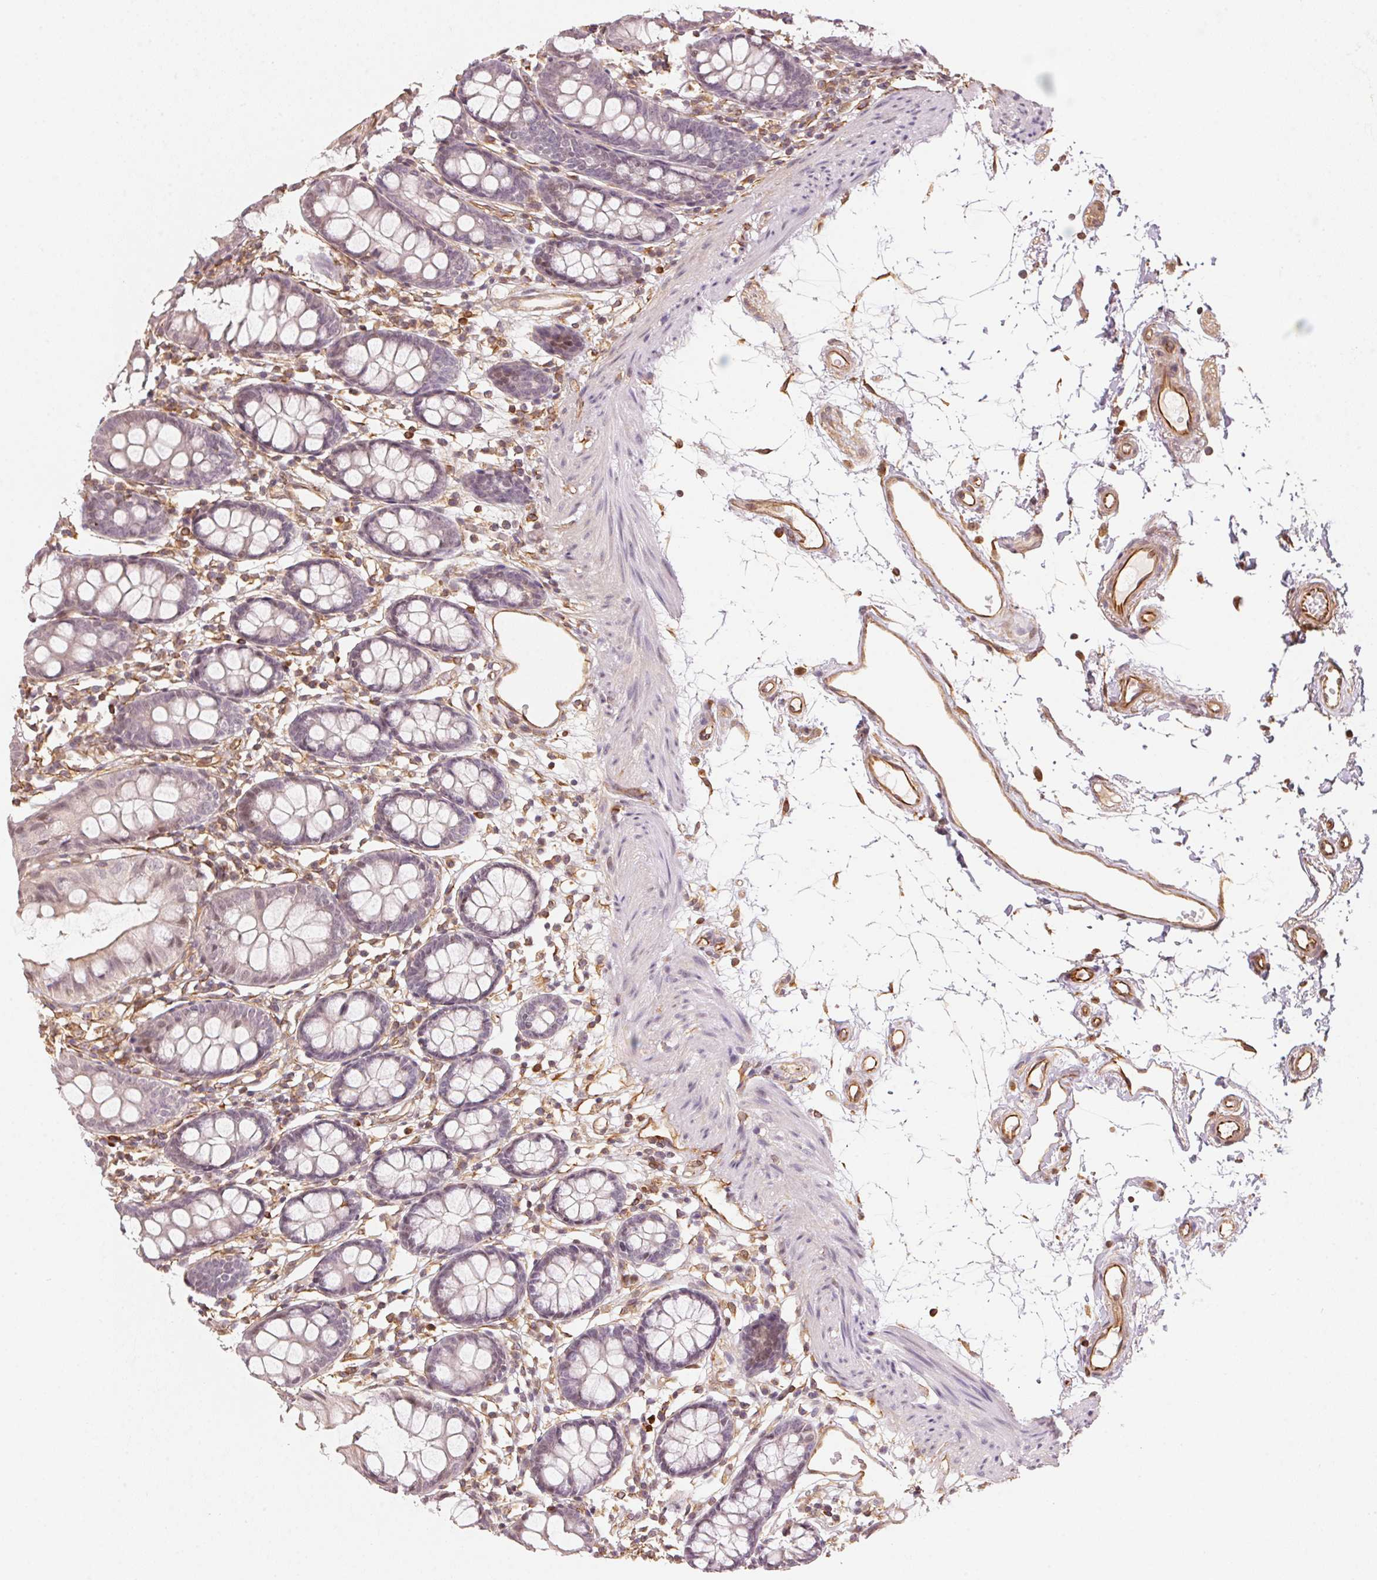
{"staining": {"intensity": "moderate", "quantity": ">75%", "location": "cytoplasmic/membranous"}, "tissue": "colon", "cell_type": "Endothelial cells", "image_type": "normal", "snomed": [{"axis": "morphology", "description": "Normal tissue, NOS"}, {"axis": "topography", "description": "Colon"}], "caption": "The immunohistochemical stain shows moderate cytoplasmic/membranous staining in endothelial cells of normal colon. The protein of interest is shown in brown color, while the nuclei are stained blue.", "gene": "FOXR2", "patient": {"sex": "female", "age": 84}}